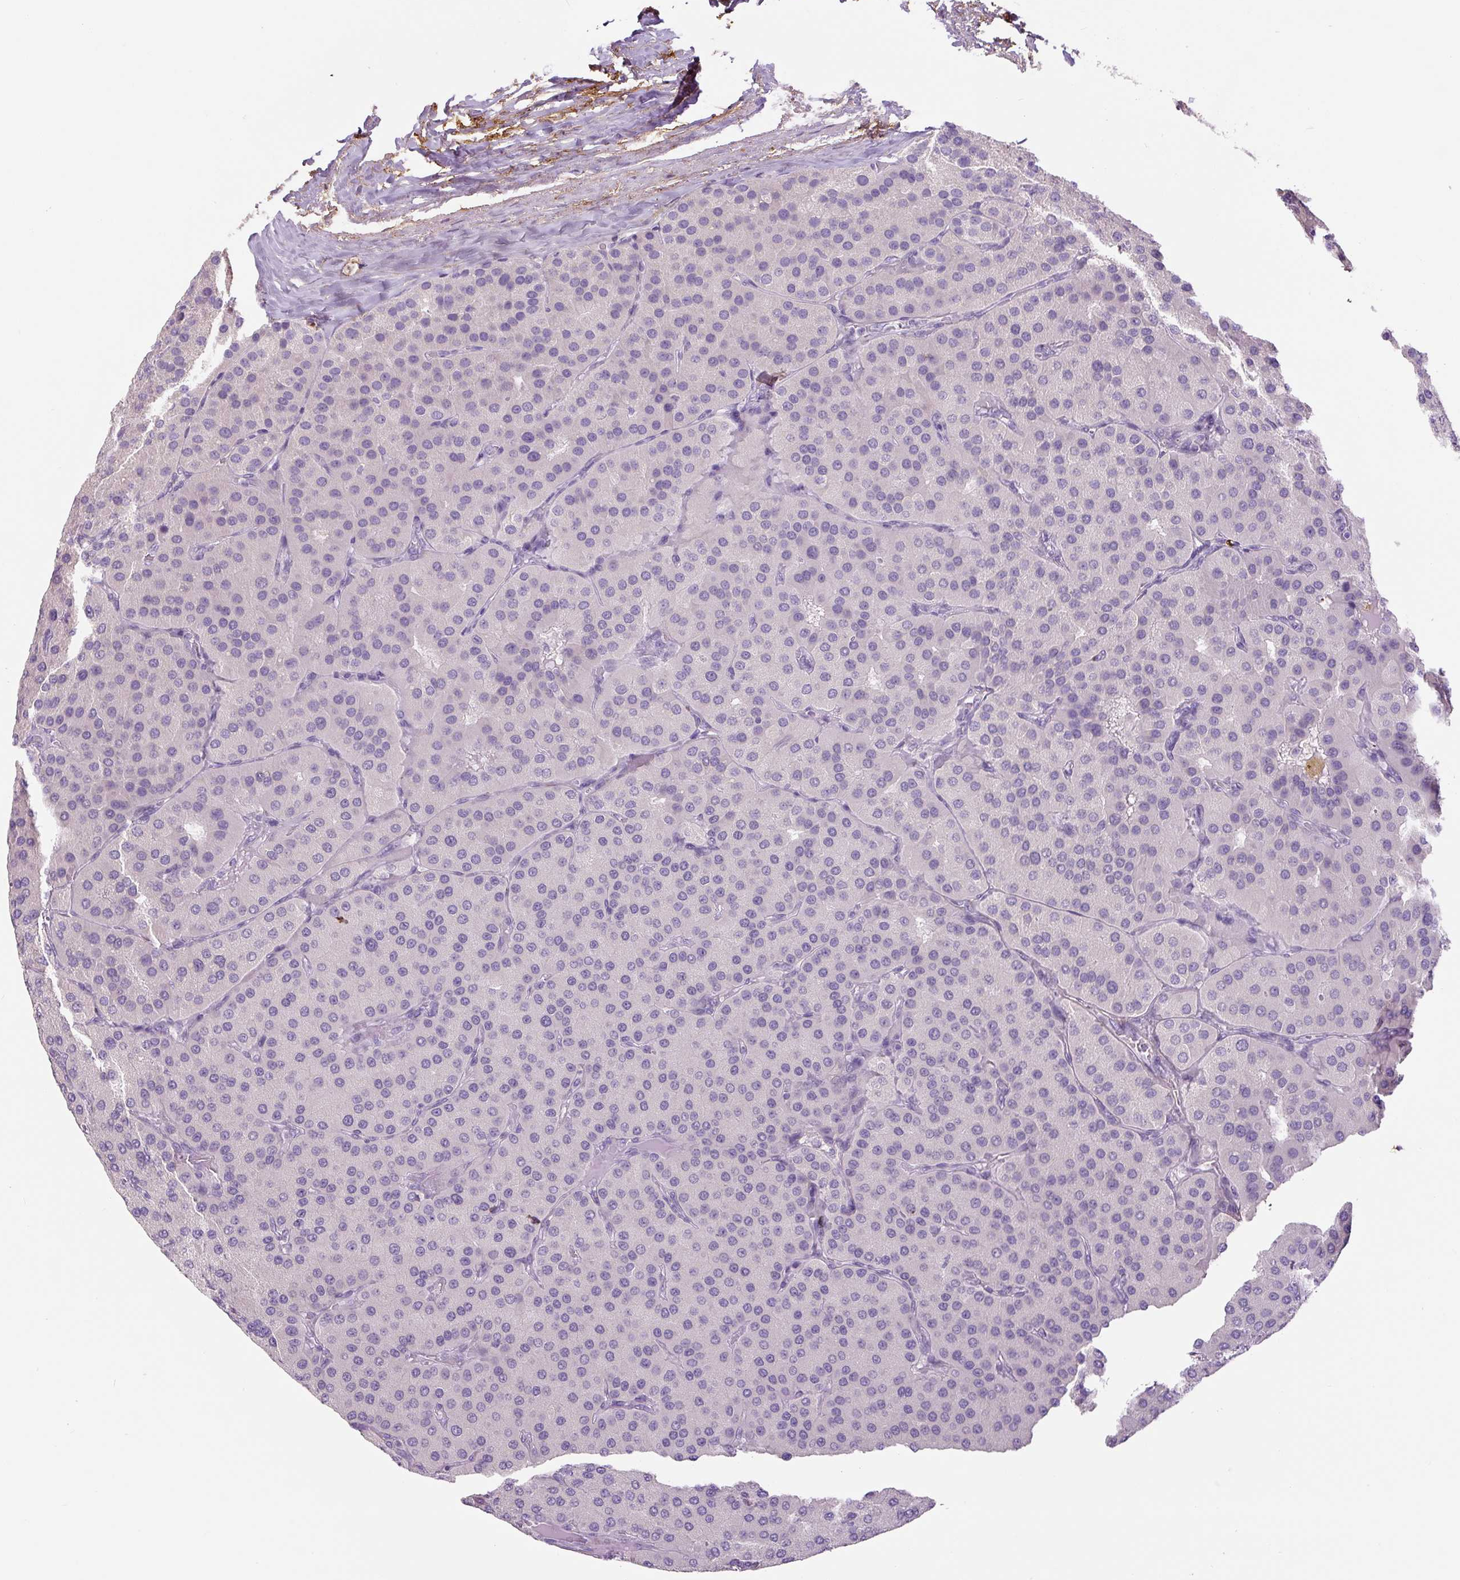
{"staining": {"intensity": "negative", "quantity": "none", "location": "none"}, "tissue": "parathyroid gland", "cell_type": "Glandular cells", "image_type": "normal", "snomed": [{"axis": "morphology", "description": "Normal tissue, NOS"}, {"axis": "morphology", "description": "Adenoma, NOS"}, {"axis": "topography", "description": "Parathyroid gland"}], "caption": "Parathyroid gland stained for a protein using immunohistochemistry reveals no staining glandular cells.", "gene": "FBN1", "patient": {"sex": "female", "age": 86}}